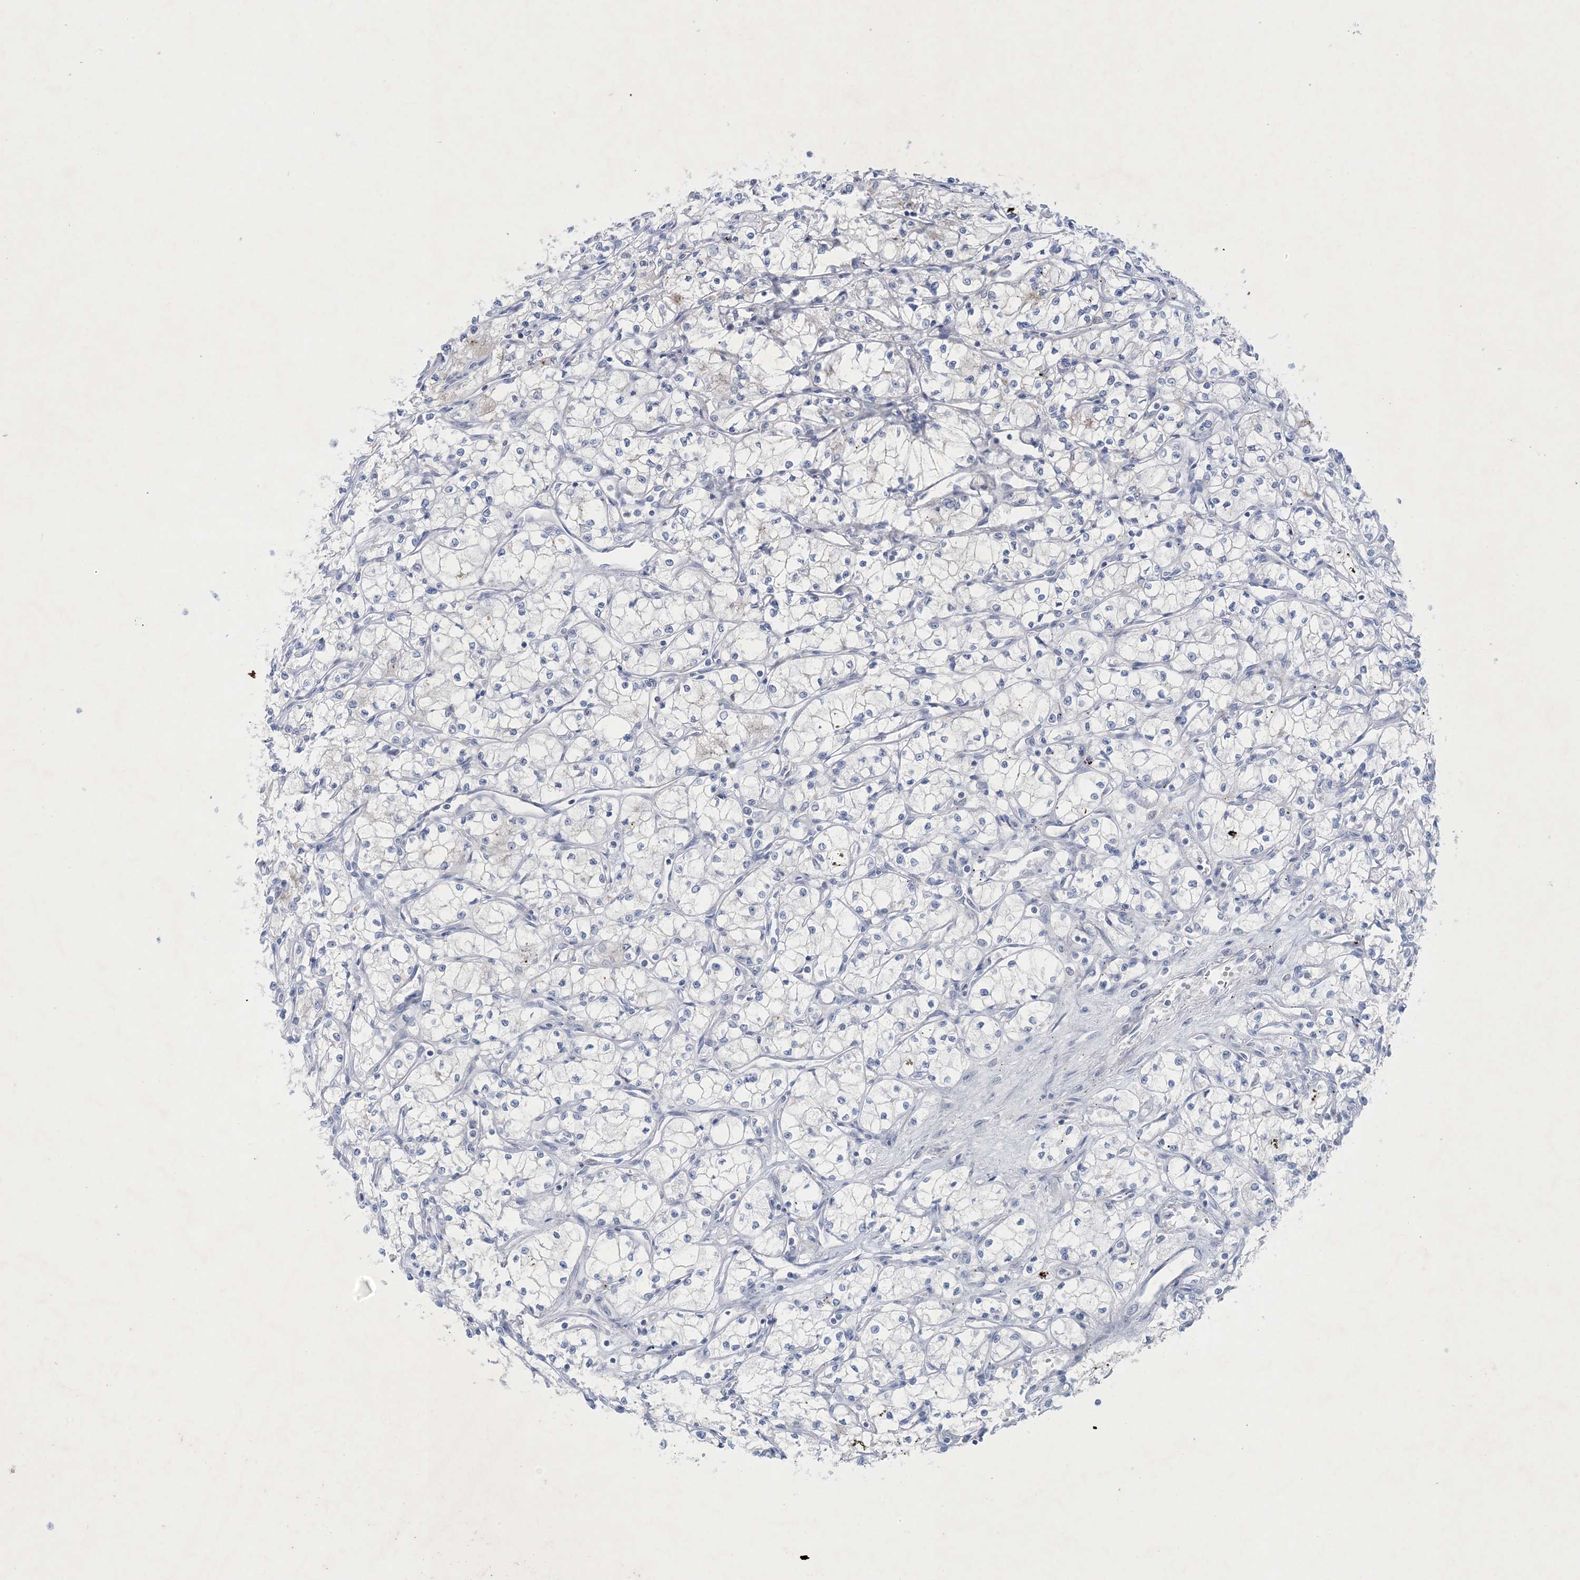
{"staining": {"intensity": "negative", "quantity": "none", "location": "none"}, "tissue": "renal cancer", "cell_type": "Tumor cells", "image_type": "cancer", "snomed": [{"axis": "morphology", "description": "Adenocarcinoma, NOS"}, {"axis": "topography", "description": "Kidney"}], "caption": "DAB (3,3'-diaminobenzidine) immunohistochemical staining of human renal cancer (adenocarcinoma) exhibits no significant positivity in tumor cells.", "gene": "GABRG1", "patient": {"sex": "male", "age": 59}}